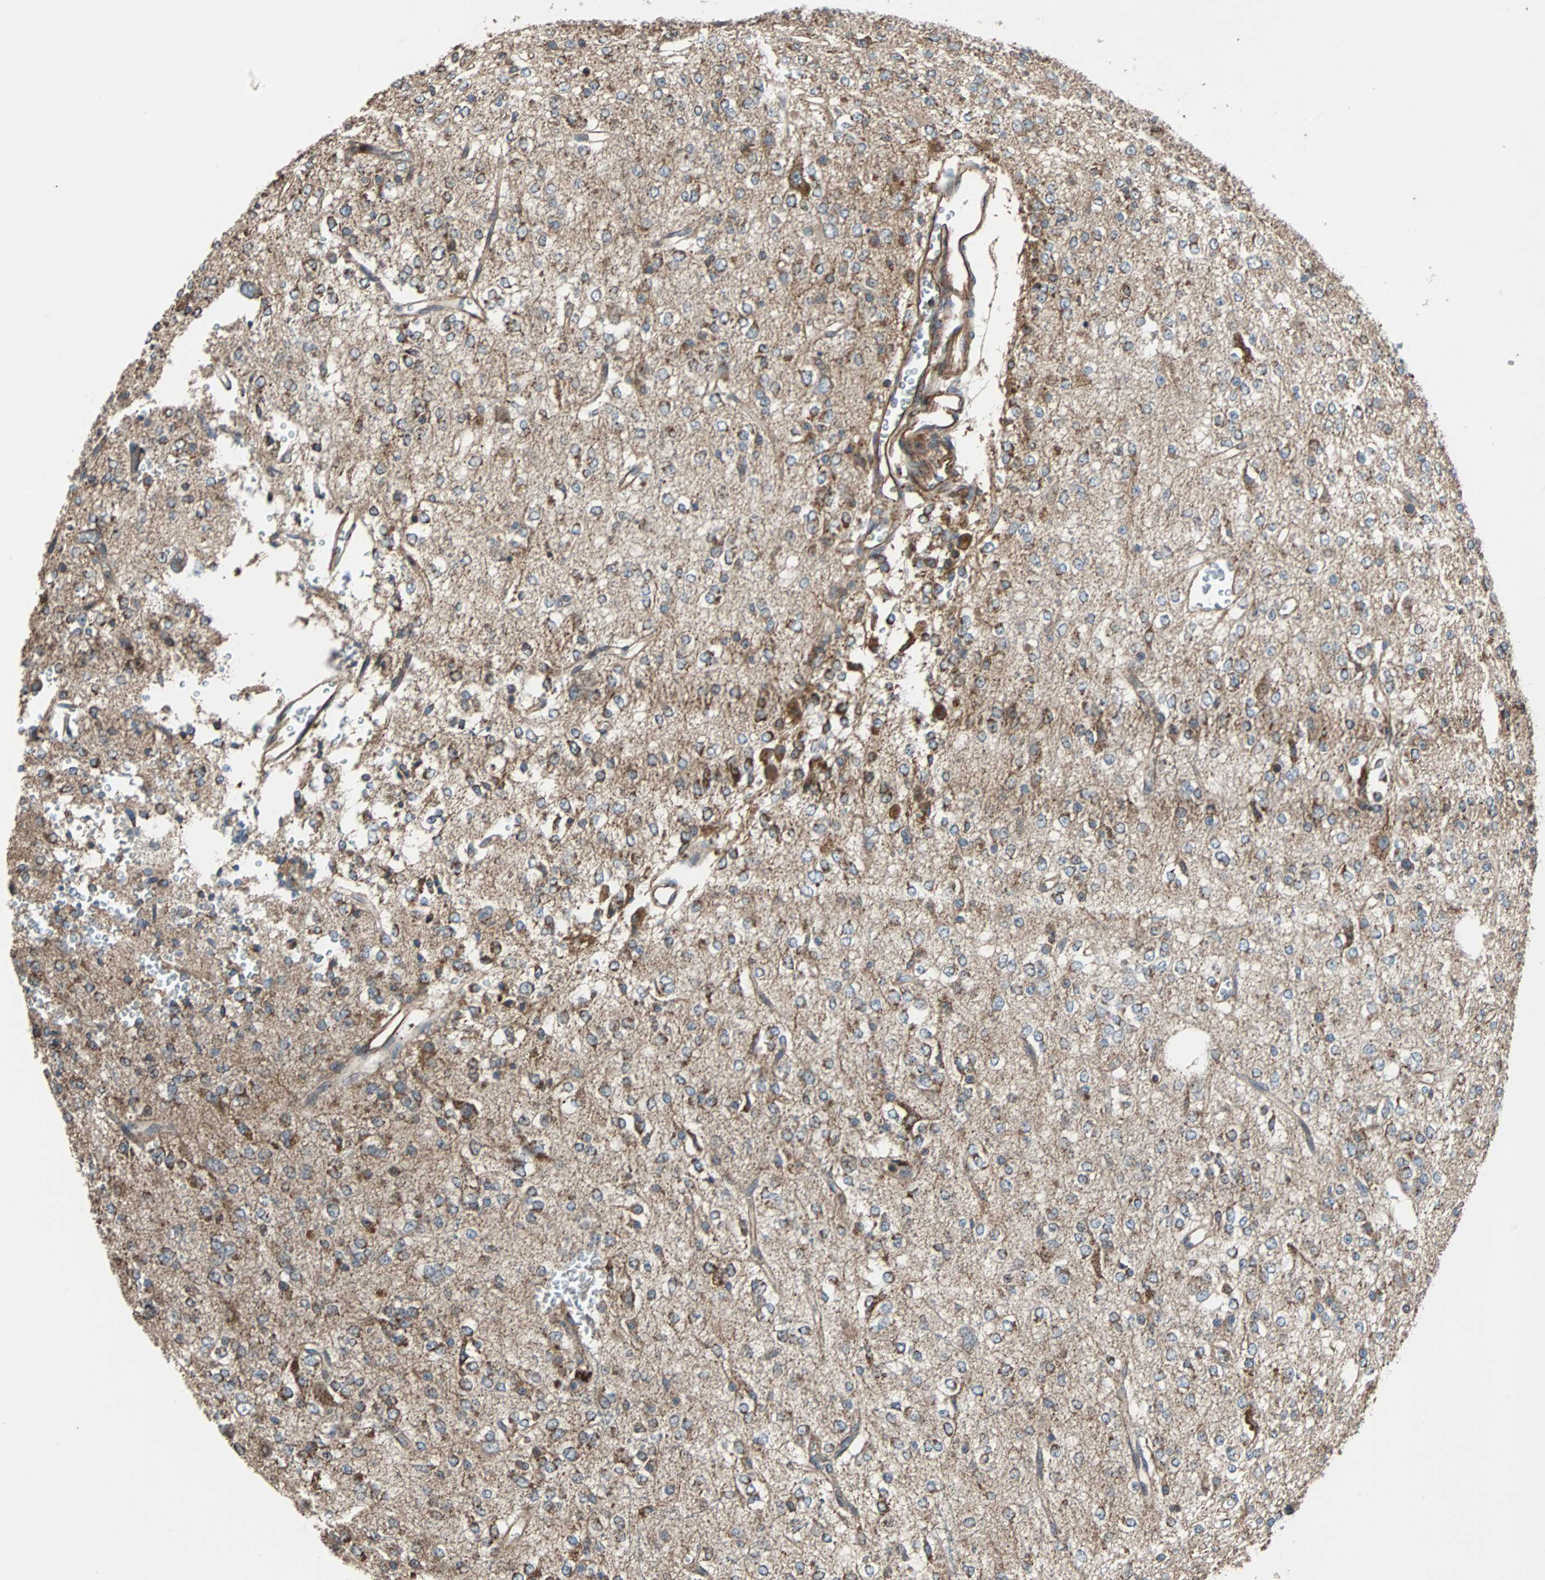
{"staining": {"intensity": "moderate", "quantity": "25%-75%", "location": "cytoplasmic/membranous"}, "tissue": "glioma", "cell_type": "Tumor cells", "image_type": "cancer", "snomed": [{"axis": "morphology", "description": "Glioma, malignant, Low grade"}, {"axis": "topography", "description": "Brain"}], "caption": "Immunohistochemistry (IHC) image of malignant low-grade glioma stained for a protein (brown), which shows medium levels of moderate cytoplasmic/membranous staining in approximately 25%-75% of tumor cells.", "gene": "ACTR3", "patient": {"sex": "male", "age": 38}}